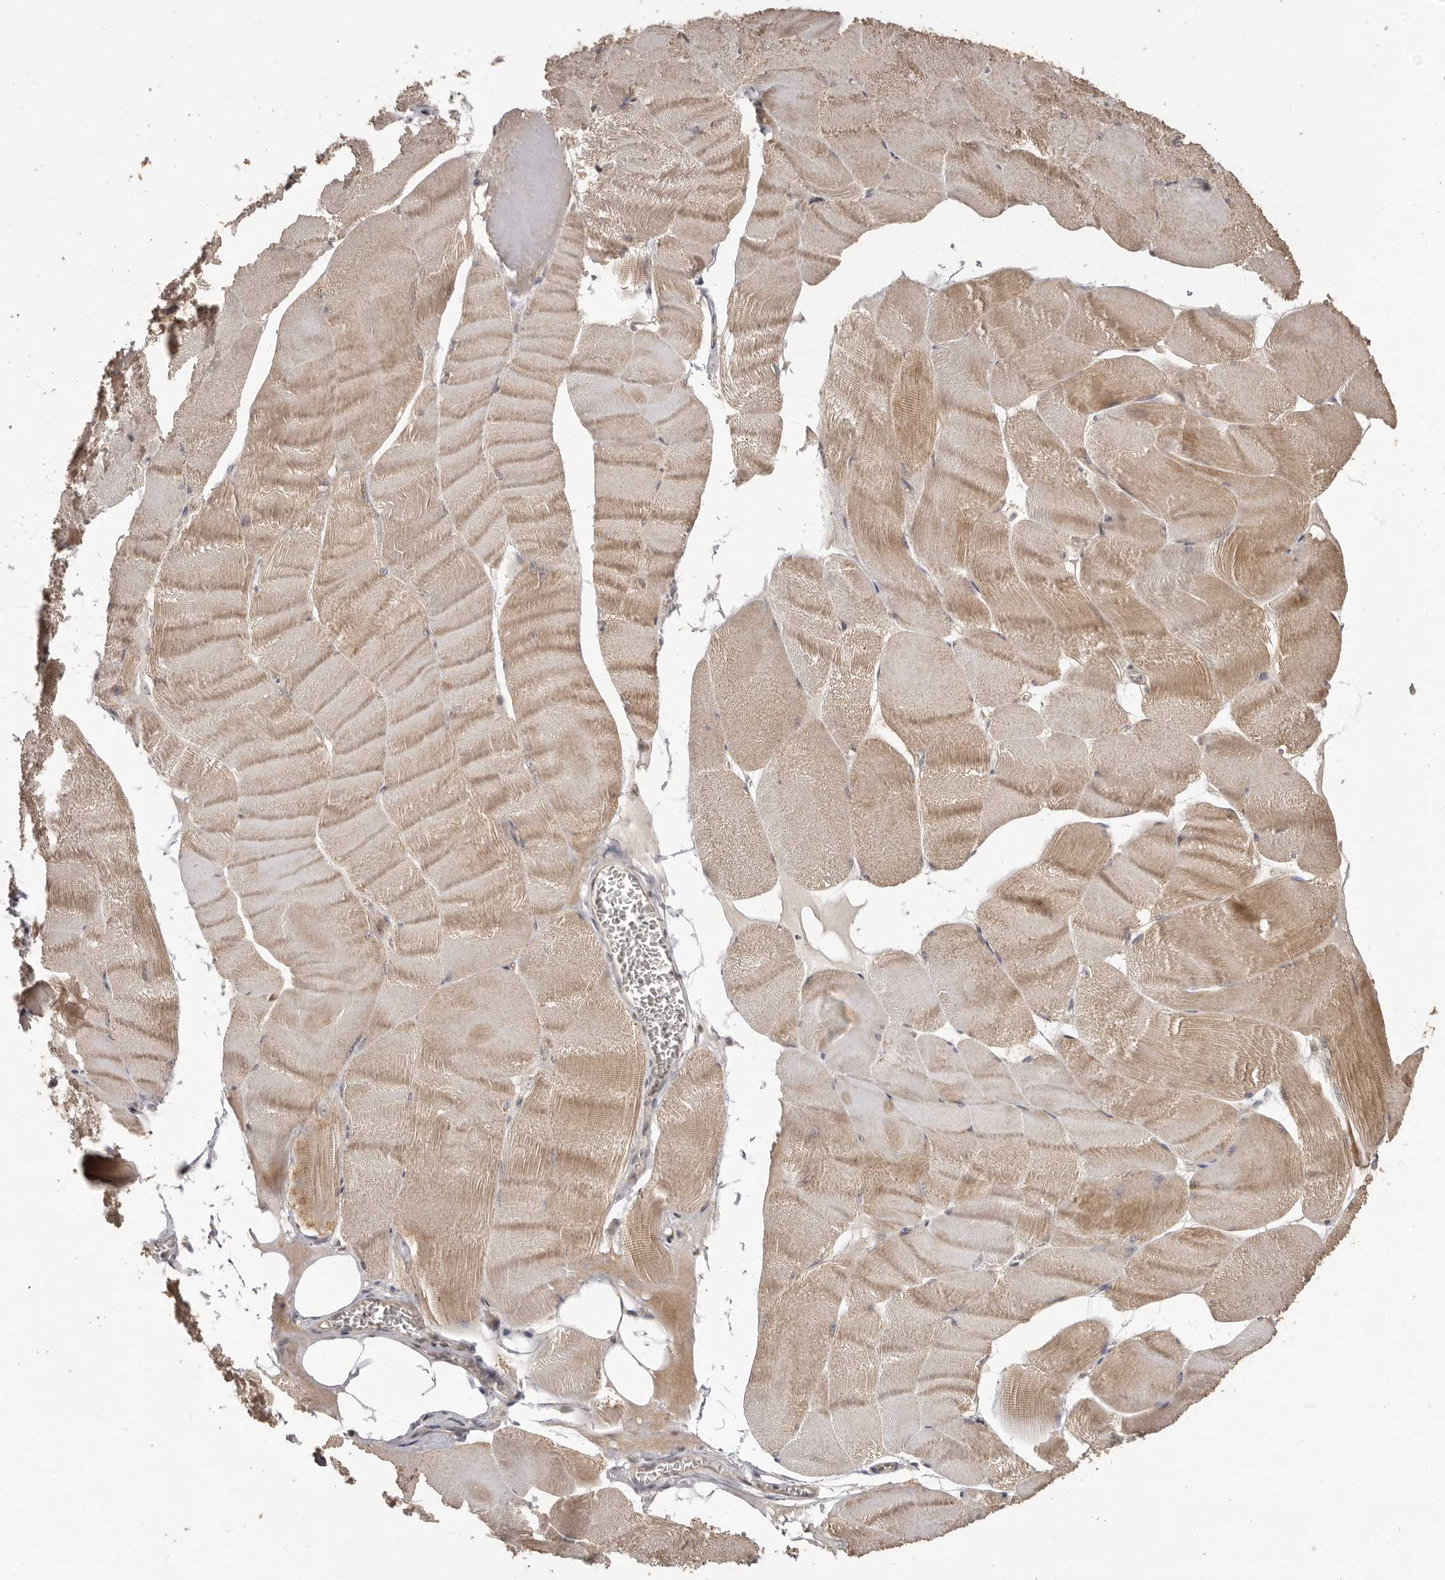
{"staining": {"intensity": "moderate", "quantity": ">75%", "location": "cytoplasmic/membranous"}, "tissue": "skeletal muscle", "cell_type": "Myocytes", "image_type": "normal", "snomed": [{"axis": "morphology", "description": "Normal tissue, NOS"}, {"axis": "morphology", "description": "Basal cell carcinoma"}, {"axis": "topography", "description": "Skeletal muscle"}], "caption": "This is an image of immunohistochemistry (IHC) staining of normal skeletal muscle, which shows moderate positivity in the cytoplasmic/membranous of myocytes.", "gene": "MTO1", "patient": {"sex": "female", "age": 64}}